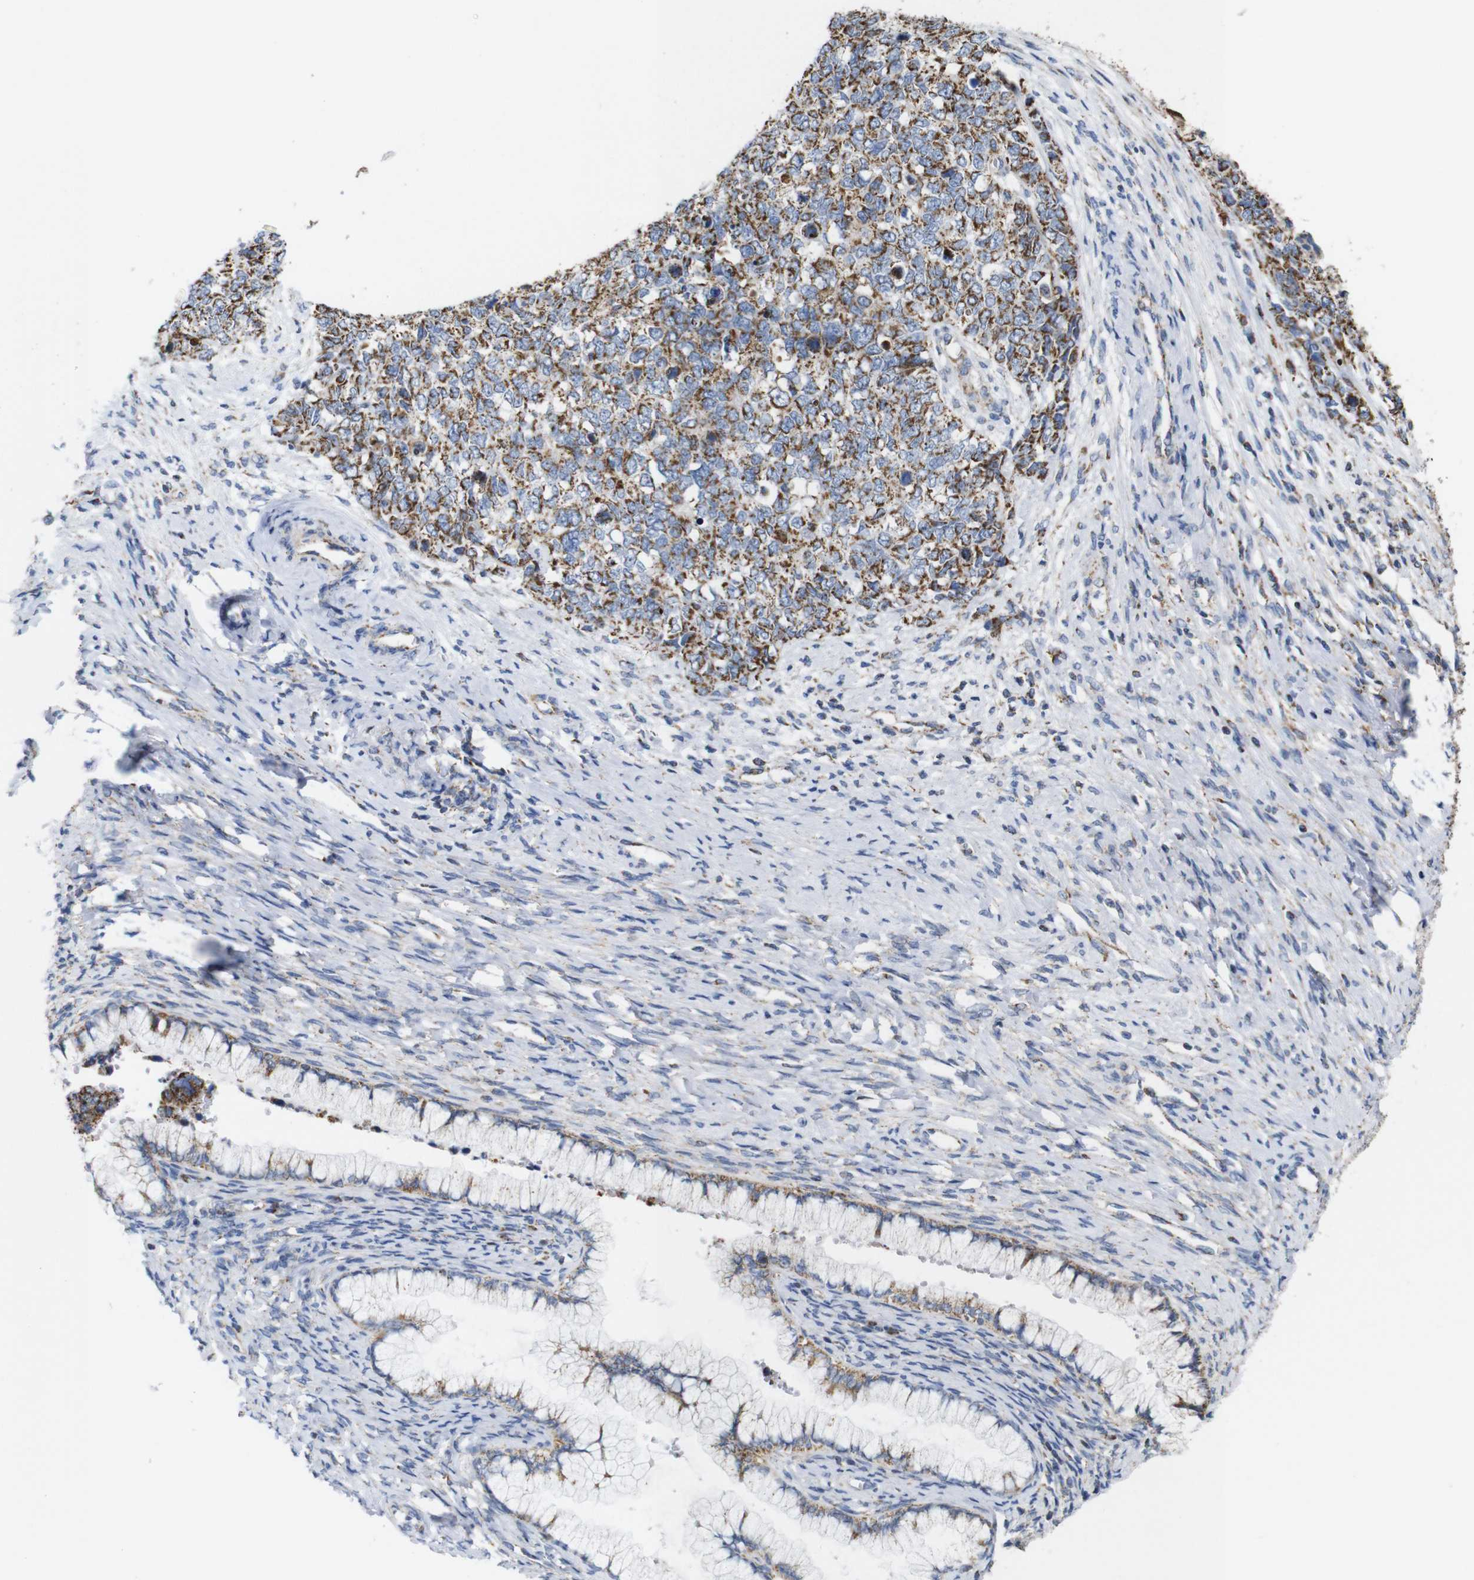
{"staining": {"intensity": "strong", "quantity": ">75%", "location": "cytoplasmic/membranous"}, "tissue": "cervical cancer", "cell_type": "Tumor cells", "image_type": "cancer", "snomed": [{"axis": "morphology", "description": "Squamous cell carcinoma, NOS"}, {"axis": "topography", "description": "Cervix"}], "caption": "Immunohistochemical staining of human cervical cancer exhibits high levels of strong cytoplasmic/membranous positivity in approximately >75% of tumor cells.", "gene": "FAM171B", "patient": {"sex": "female", "age": 63}}